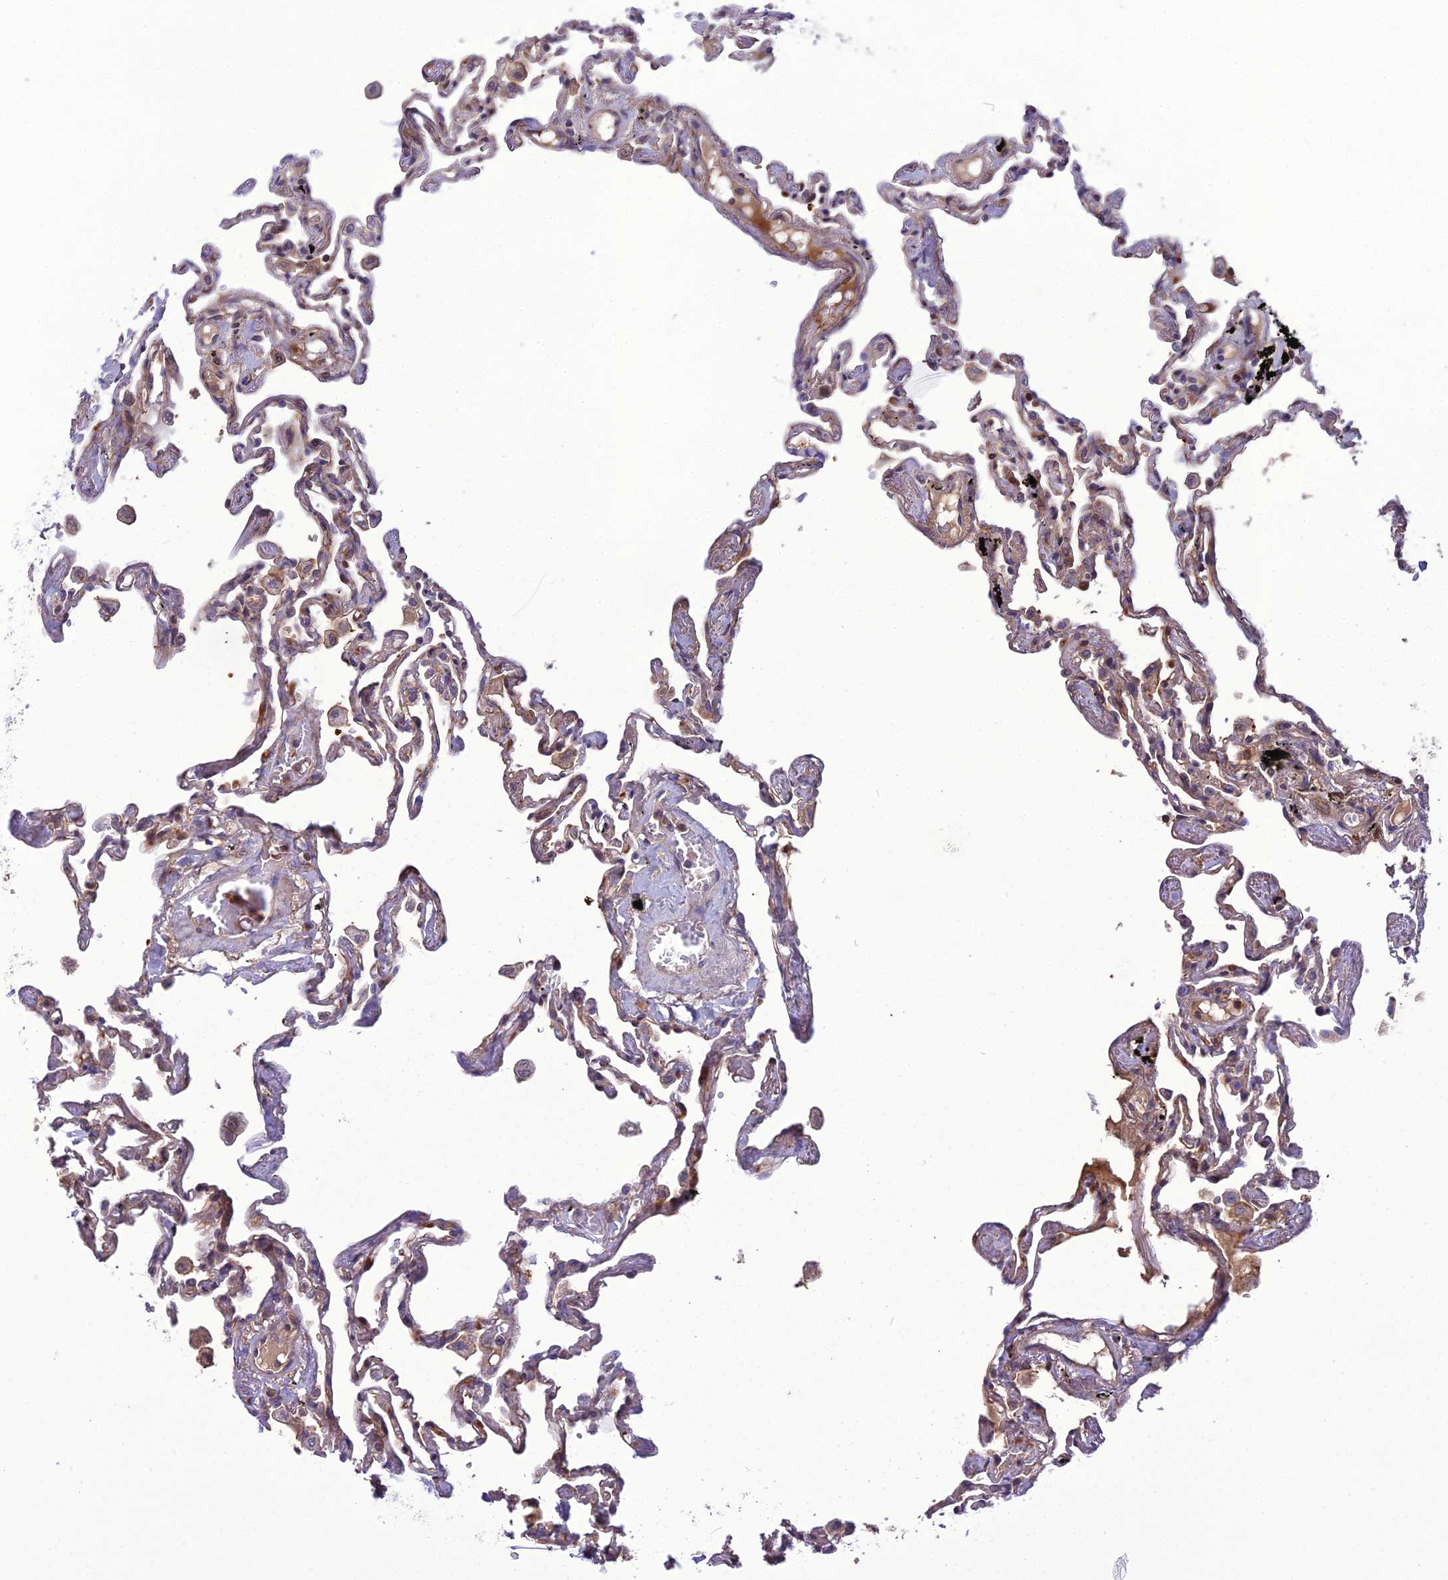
{"staining": {"intensity": "weak", "quantity": "25%-75%", "location": "cytoplasmic/membranous"}, "tissue": "lung", "cell_type": "Alveolar cells", "image_type": "normal", "snomed": [{"axis": "morphology", "description": "Normal tissue, NOS"}, {"axis": "topography", "description": "Lung"}], "caption": "This micrograph exhibits benign lung stained with immunohistochemistry (IHC) to label a protein in brown. The cytoplasmic/membranous of alveolar cells show weak positivity for the protein. Nuclei are counter-stained blue.", "gene": "GDF6", "patient": {"sex": "female", "age": 67}}